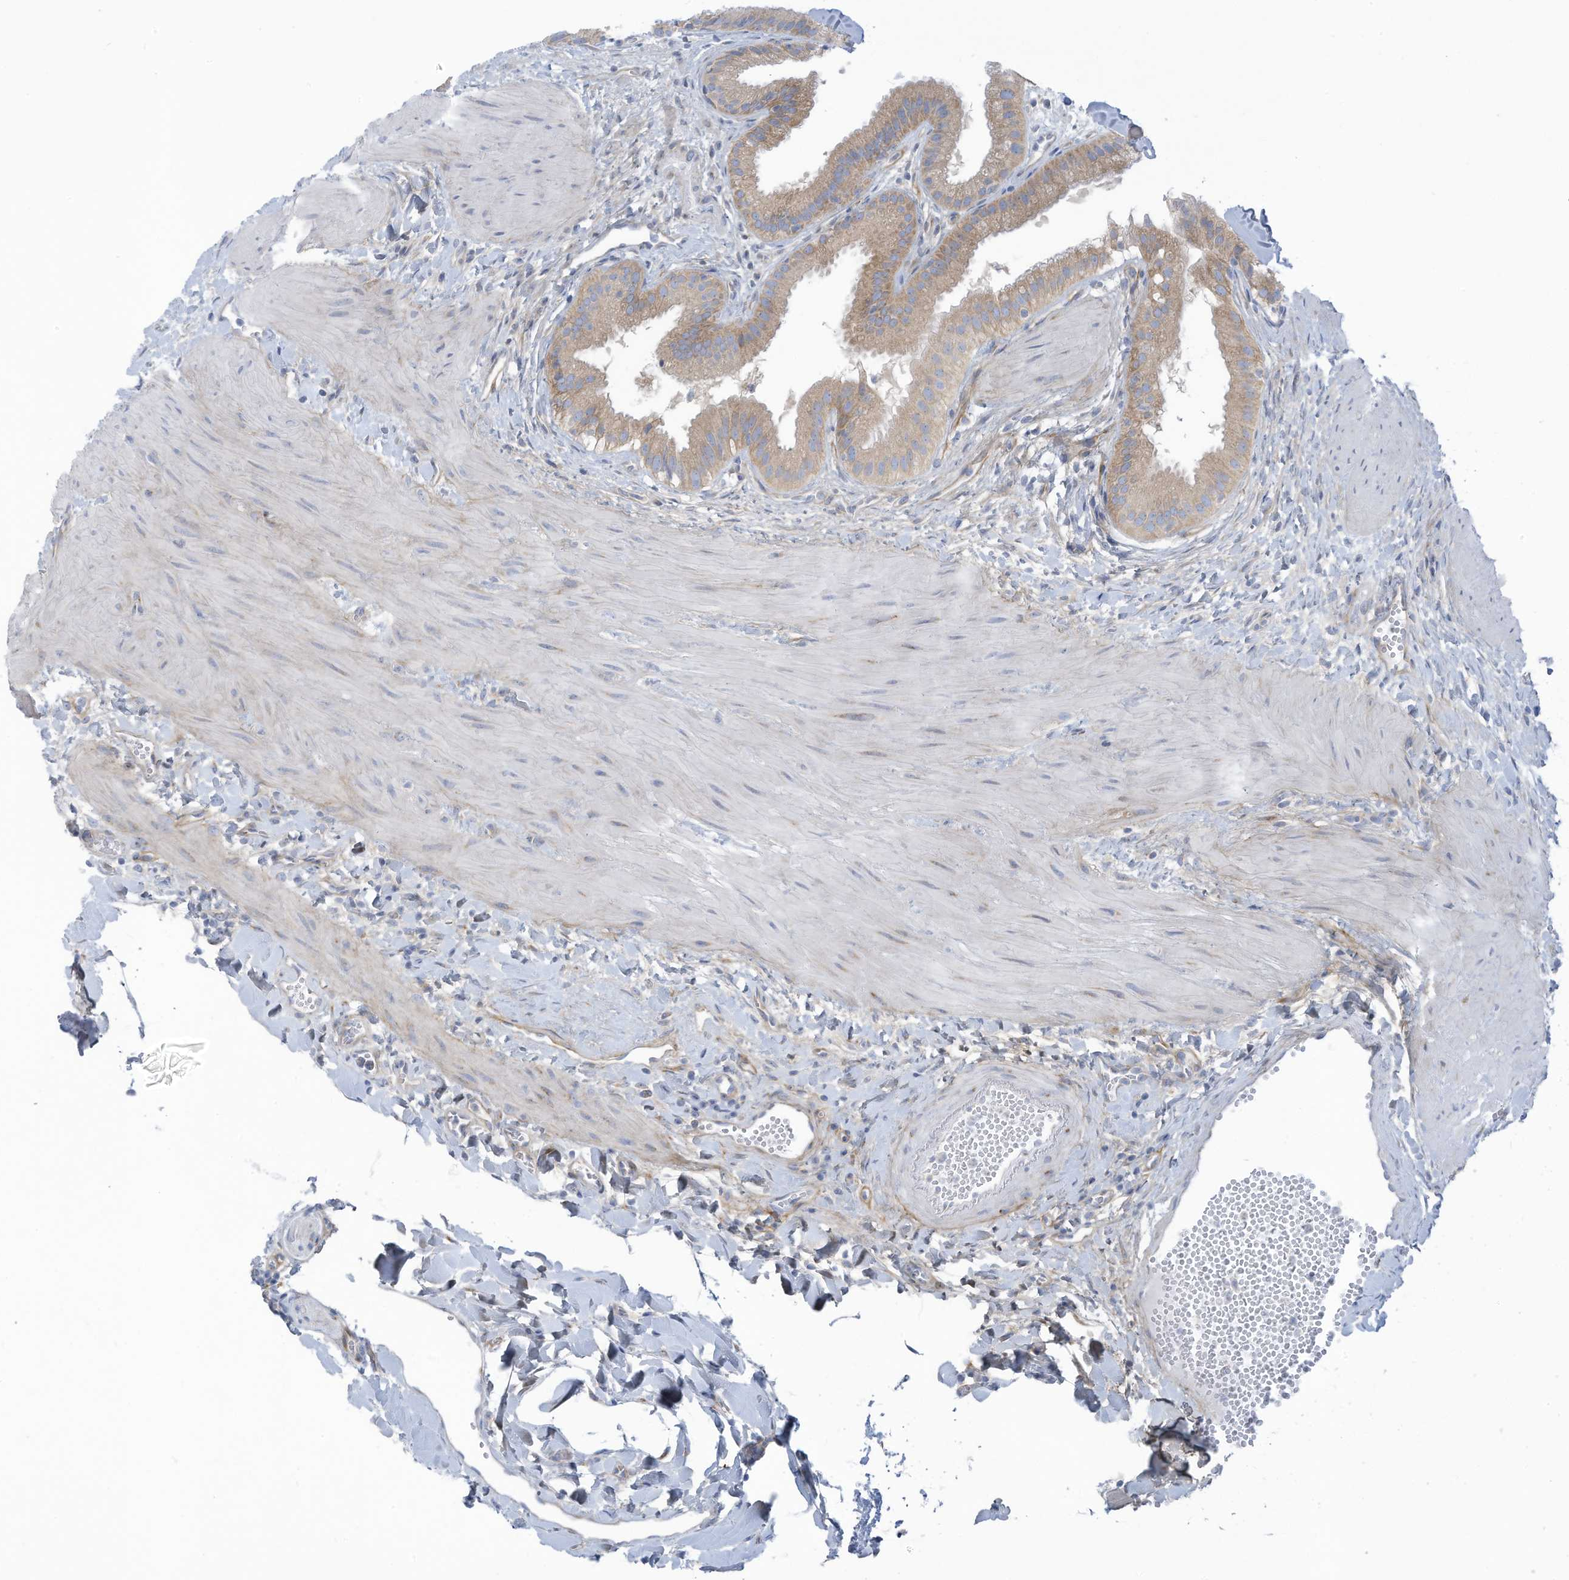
{"staining": {"intensity": "moderate", "quantity": ">75%", "location": "cytoplasmic/membranous"}, "tissue": "gallbladder", "cell_type": "Glandular cells", "image_type": "normal", "snomed": [{"axis": "morphology", "description": "Normal tissue, NOS"}, {"axis": "topography", "description": "Gallbladder"}], "caption": "An IHC micrograph of normal tissue is shown. Protein staining in brown labels moderate cytoplasmic/membranous positivity in gallbladder within glandular cells. Using DAB (brown) and hematoxylin (blue) stains, captured at high magnification using brightfield microscopy.", "gene": "TRMT2B", "patient": {"sex": "male", "age": 55}}